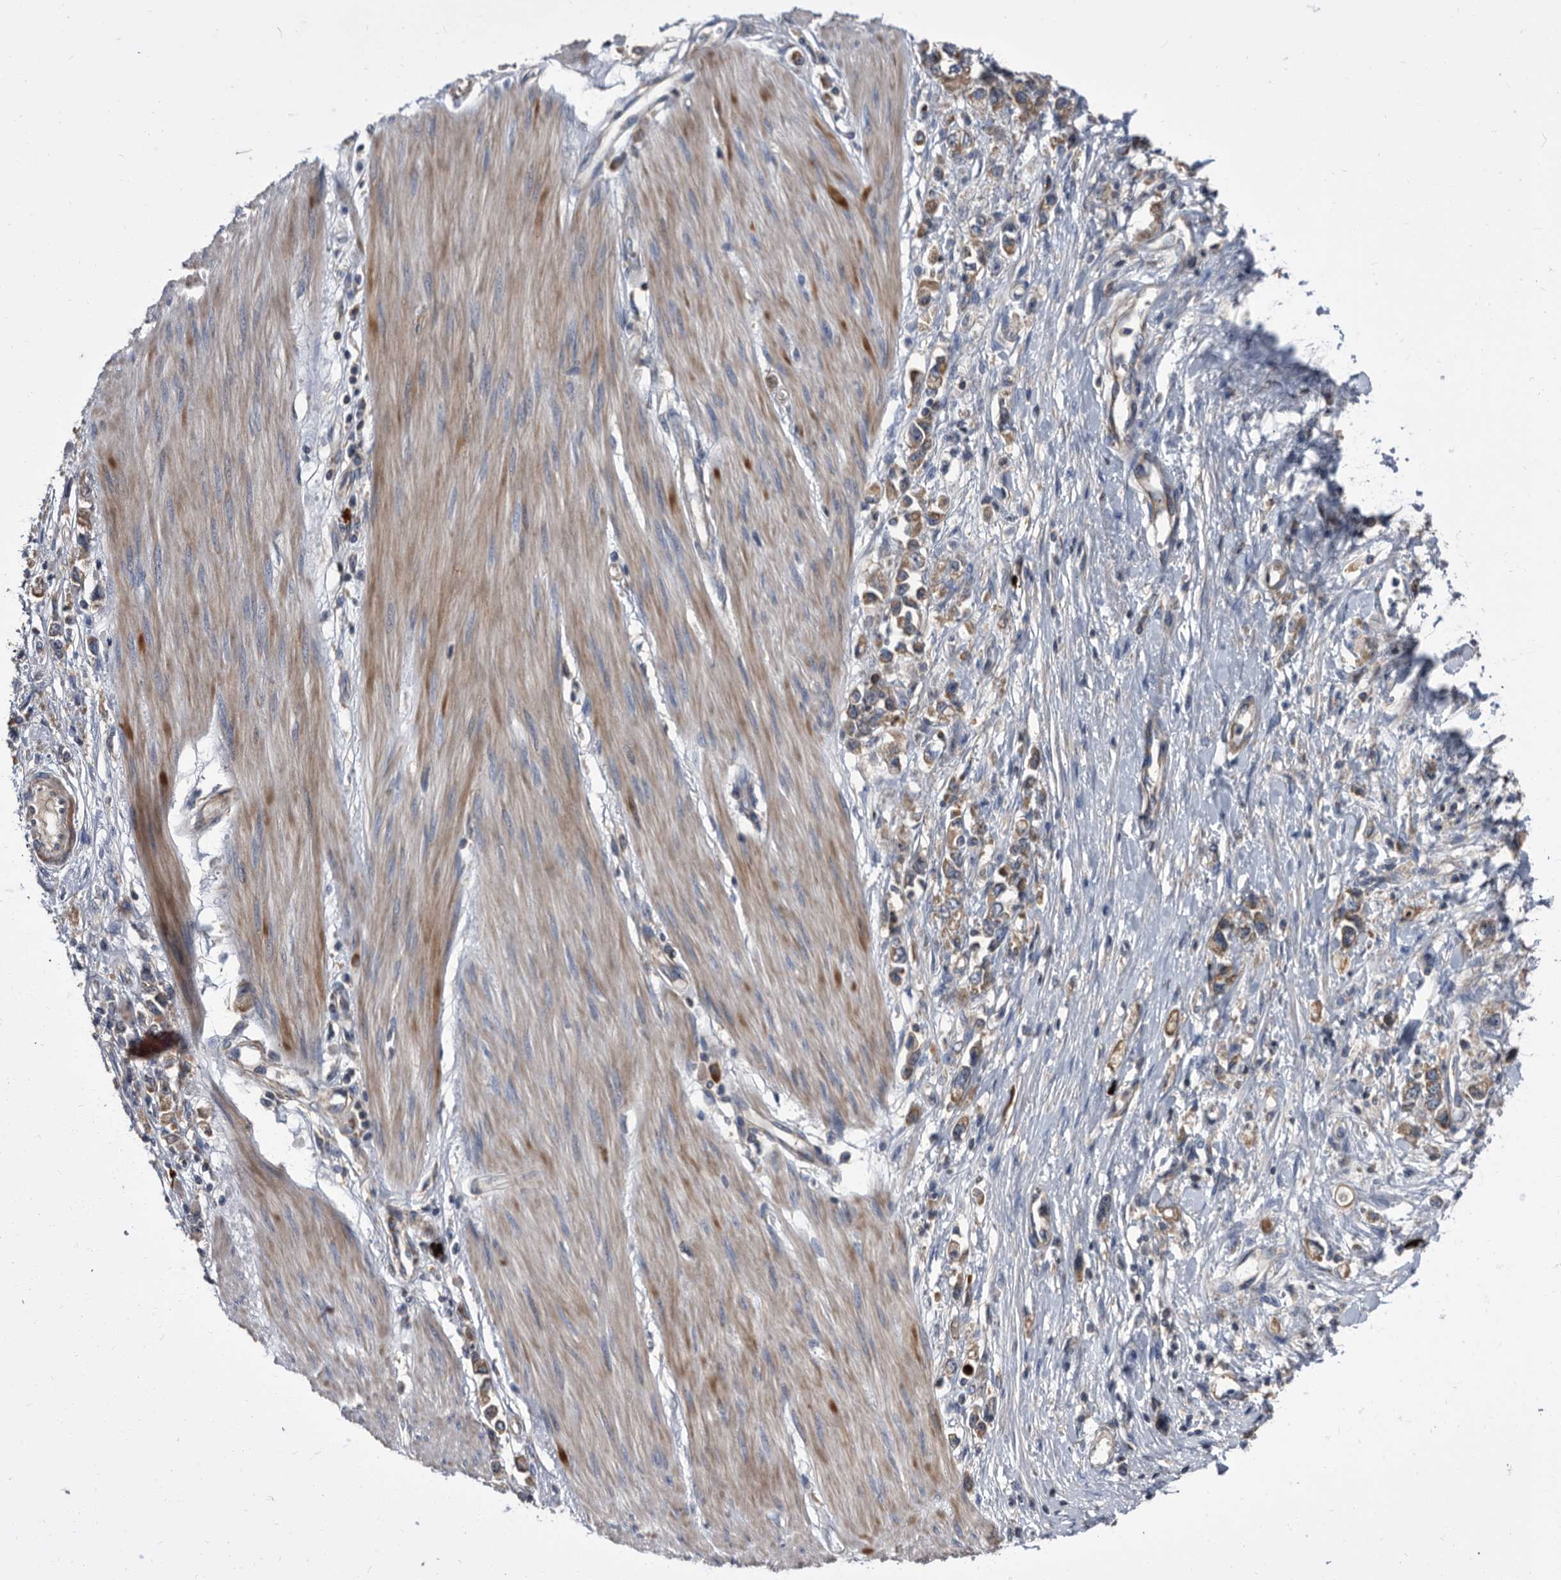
{"staining": {"intensity": "moderate", "quantity": ">75%", "location": "cytoplasmic/membranous"}, "tissue": "stomach cancer", "cell_type": "Tumor cells", "image_type": "cancer", "snomed": [{"axis": "morphology", "description": "Adenocarcinoma, NOS"}, {"axis": "topography", "description": "Stomach"}], "caption": "A micrograph of human stomach adenocarcinoma stained for a protein exhibits moderate cytoplasmic/membranous brown staining in tumor cells.", "gene": "DTNBP1", "patient": {"sex": "female", "age": 76}}